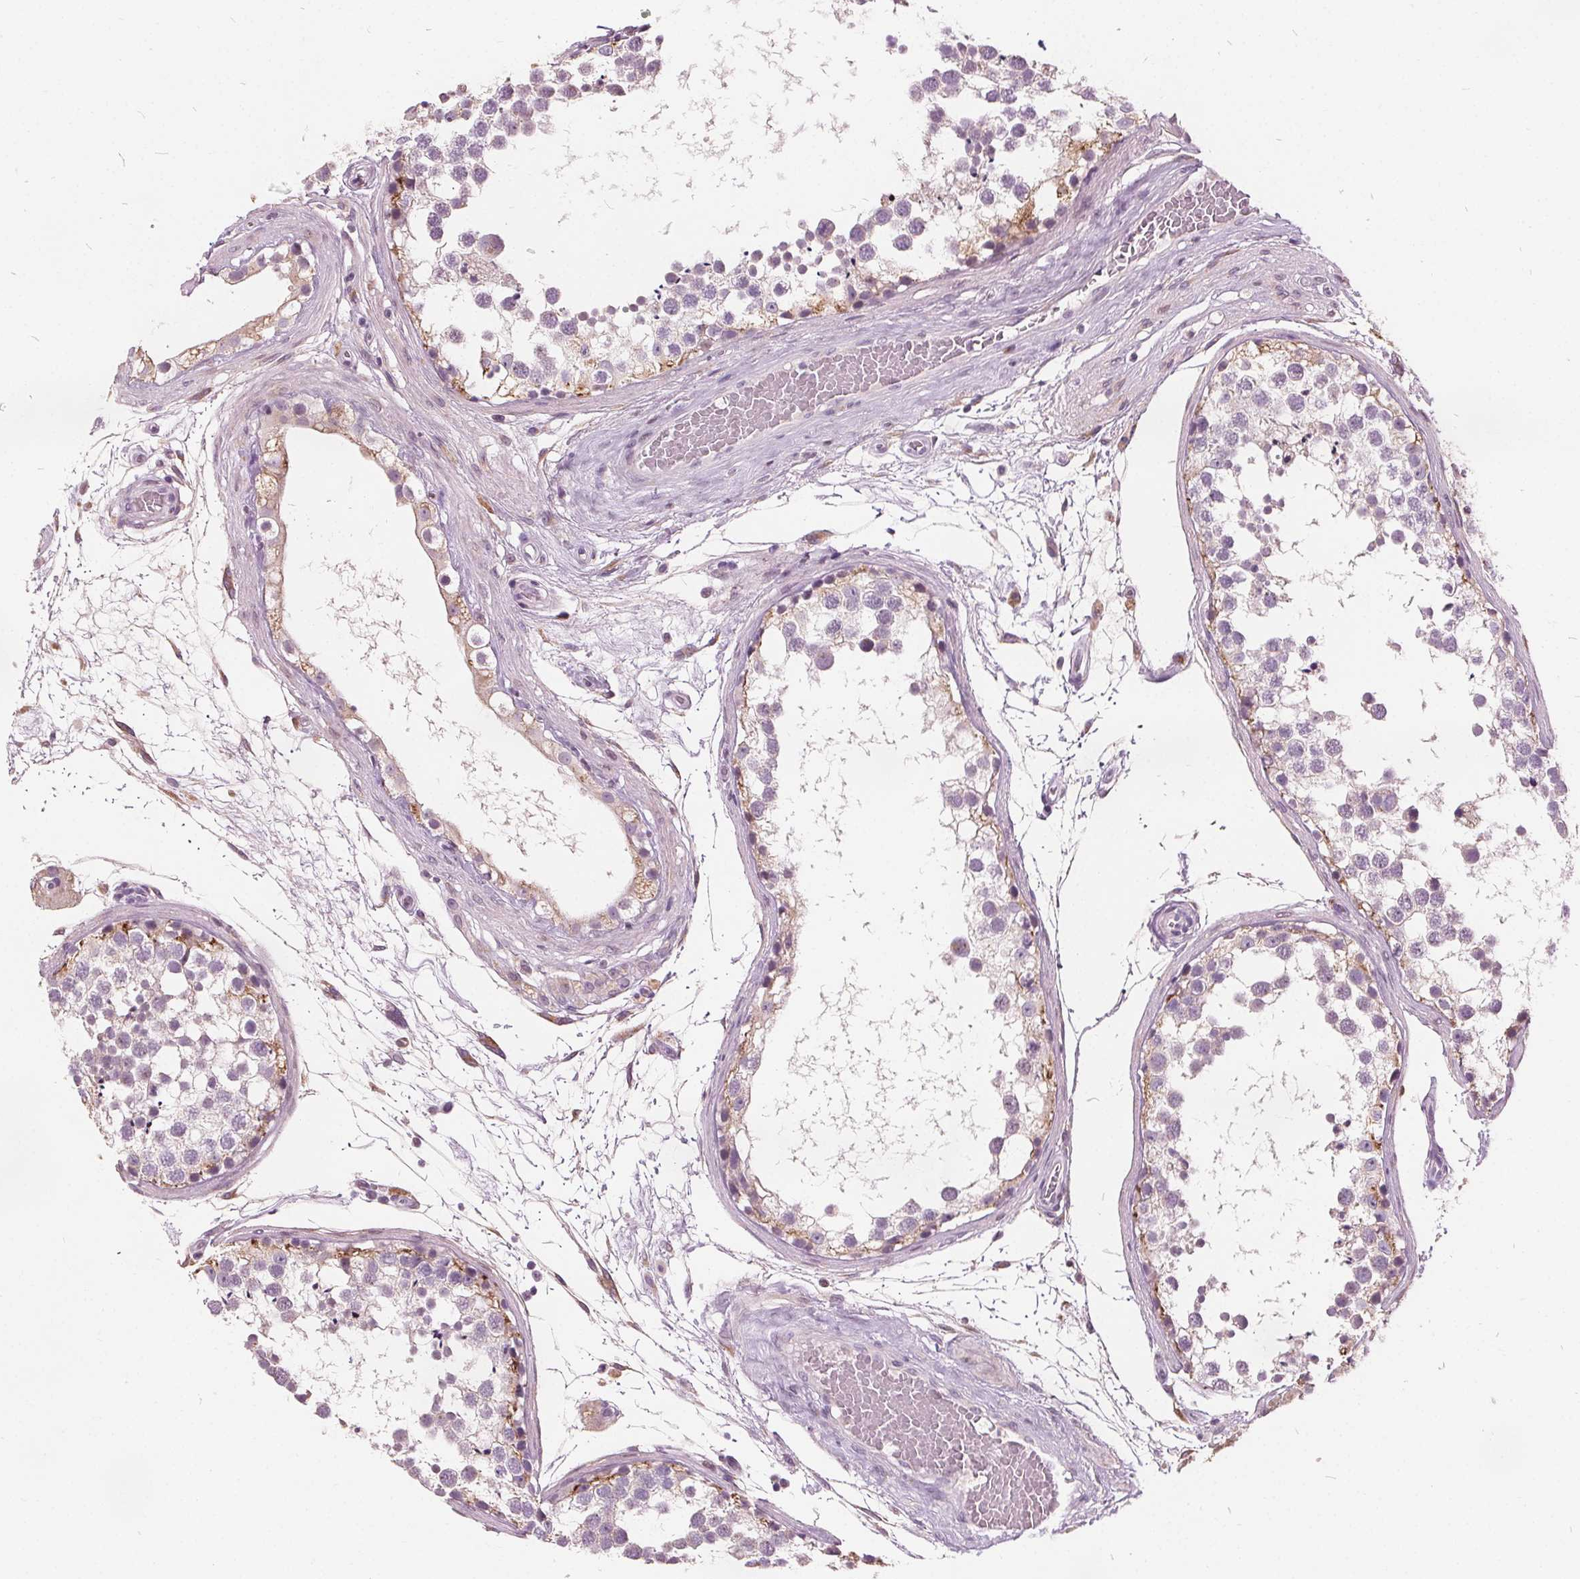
{"staining": {"intensity": "moderate", "quantity": "<25%", "location": "cytoplasmic/membranous"}, "tissue": "testis", "cell_type": "Cells in seminiferous ducts", "image_type": "normal", "snomed": [{"axis": "morphology", "description": "Normal tissue, NOS"}, {"axis": "morphology", "description": "Seminoma, NOS"}, {"axis": "topography", "description": "Testis"}], "caption": "Testis stained with DAB (3,3'-diaminobenzidine) immunohistochemistry shows low levels of moderate cytoplasmic/membranous expression in about <25% of cells in seminiferous ducts.", "gene": "ACOX2", "patient": {"sex": "male", "age": 65}}